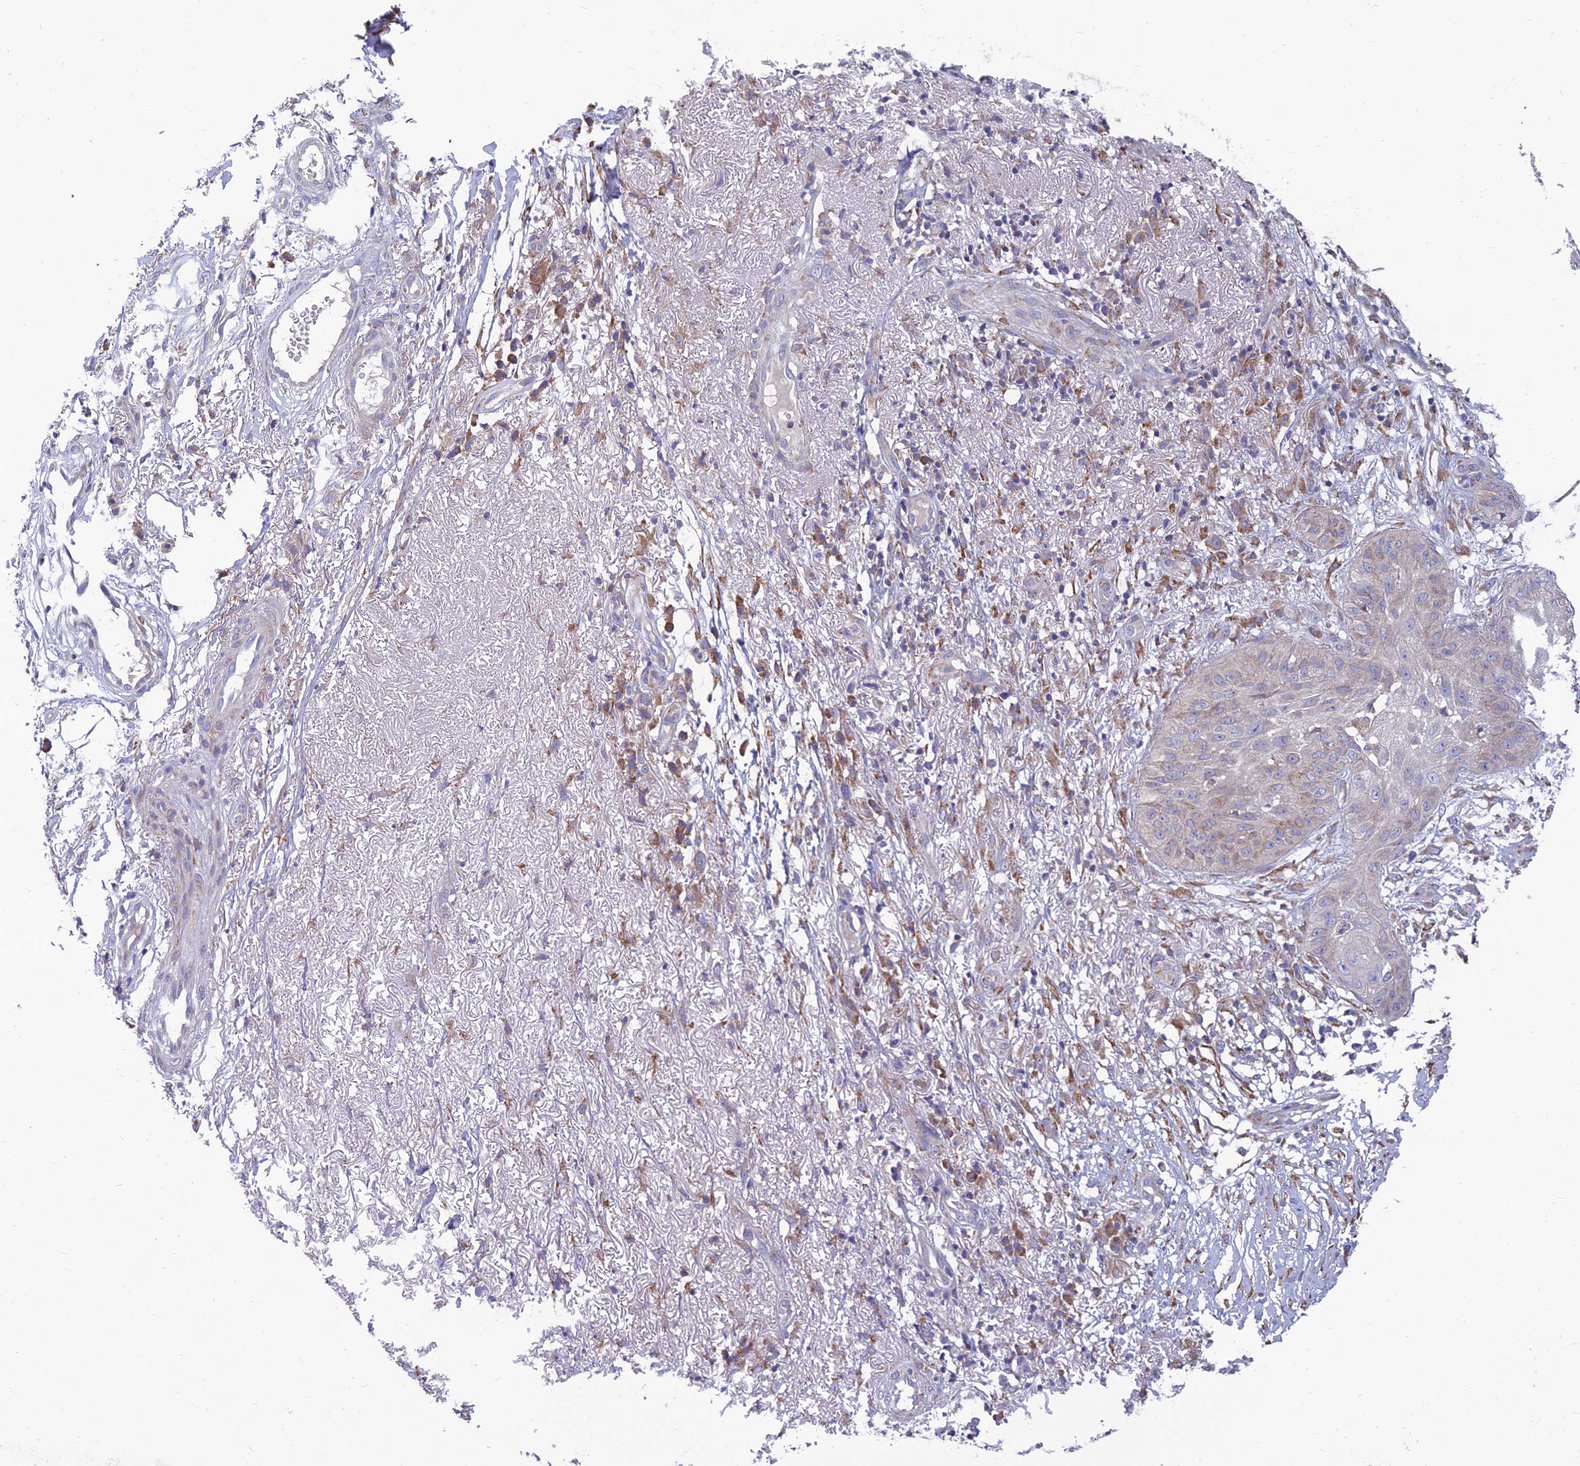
{"staining": {"intensity": "negative", "quantity": "none", "location": "none"}, "tissue": "skin cancer", "cell_type": "Tumor cells", "image_type": "cancer", "snomed": [{"axis": "morphology", "description": "Squamous cell carcinoma, NOS"}, {"axis": "topography", "description": "Skin"}], "caption": "Skin squamous cell carcinoma stained for a protein using immunohistochemistry (IHC) reveals no positivity tumor cells.", "gene": "UMAD1", "patient": {"sex": "male", "age": 70}}